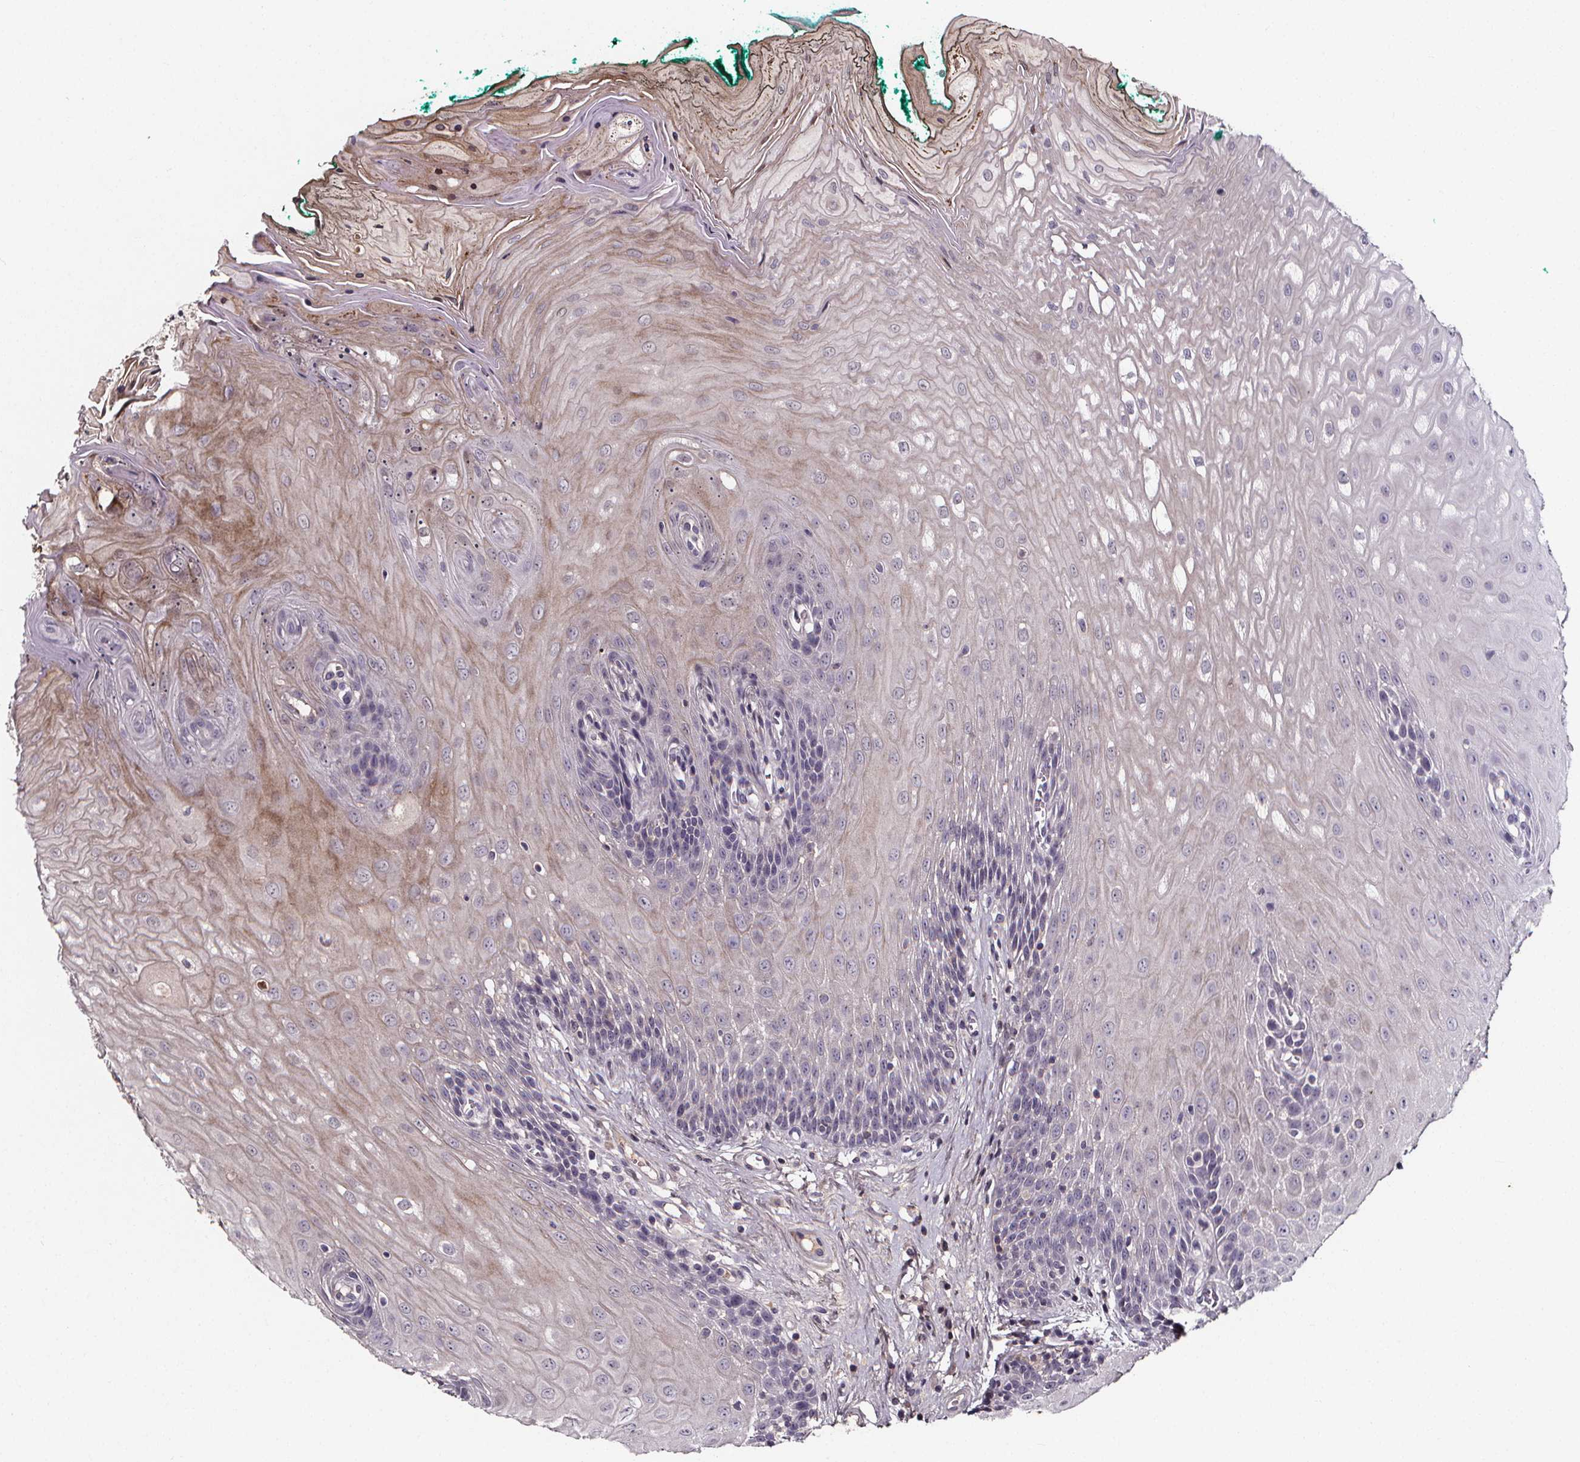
{"staining": {"intensity": "moderate", "quantity": "<25%", "location": "cytoplasmic/membranous"}, "tissue": "oral mucosa", "cell_type": "Squamous epithelial cells", "image_type": "normal", "snomed": [{"axis": "morphology", "description": "Normal tissue, NOS"}, {"axis": "topography", "description": "Oral tissue"}], "caption": "DAB (3,3'-diaminobenzidine) immunohistochemical staining of normal oral mucosa demonstrates moderate cytoplasmic/membranous protein staining in about <25% of squamous epithelial cells. (Stains: DAB (3,3'-diaminobenzidine) in brown, nuclei in blue, Microscopy: brightfield microscopy at high magnification).", "gene": "SPAG8", "patient": {"sex": "female", "age": 68}}